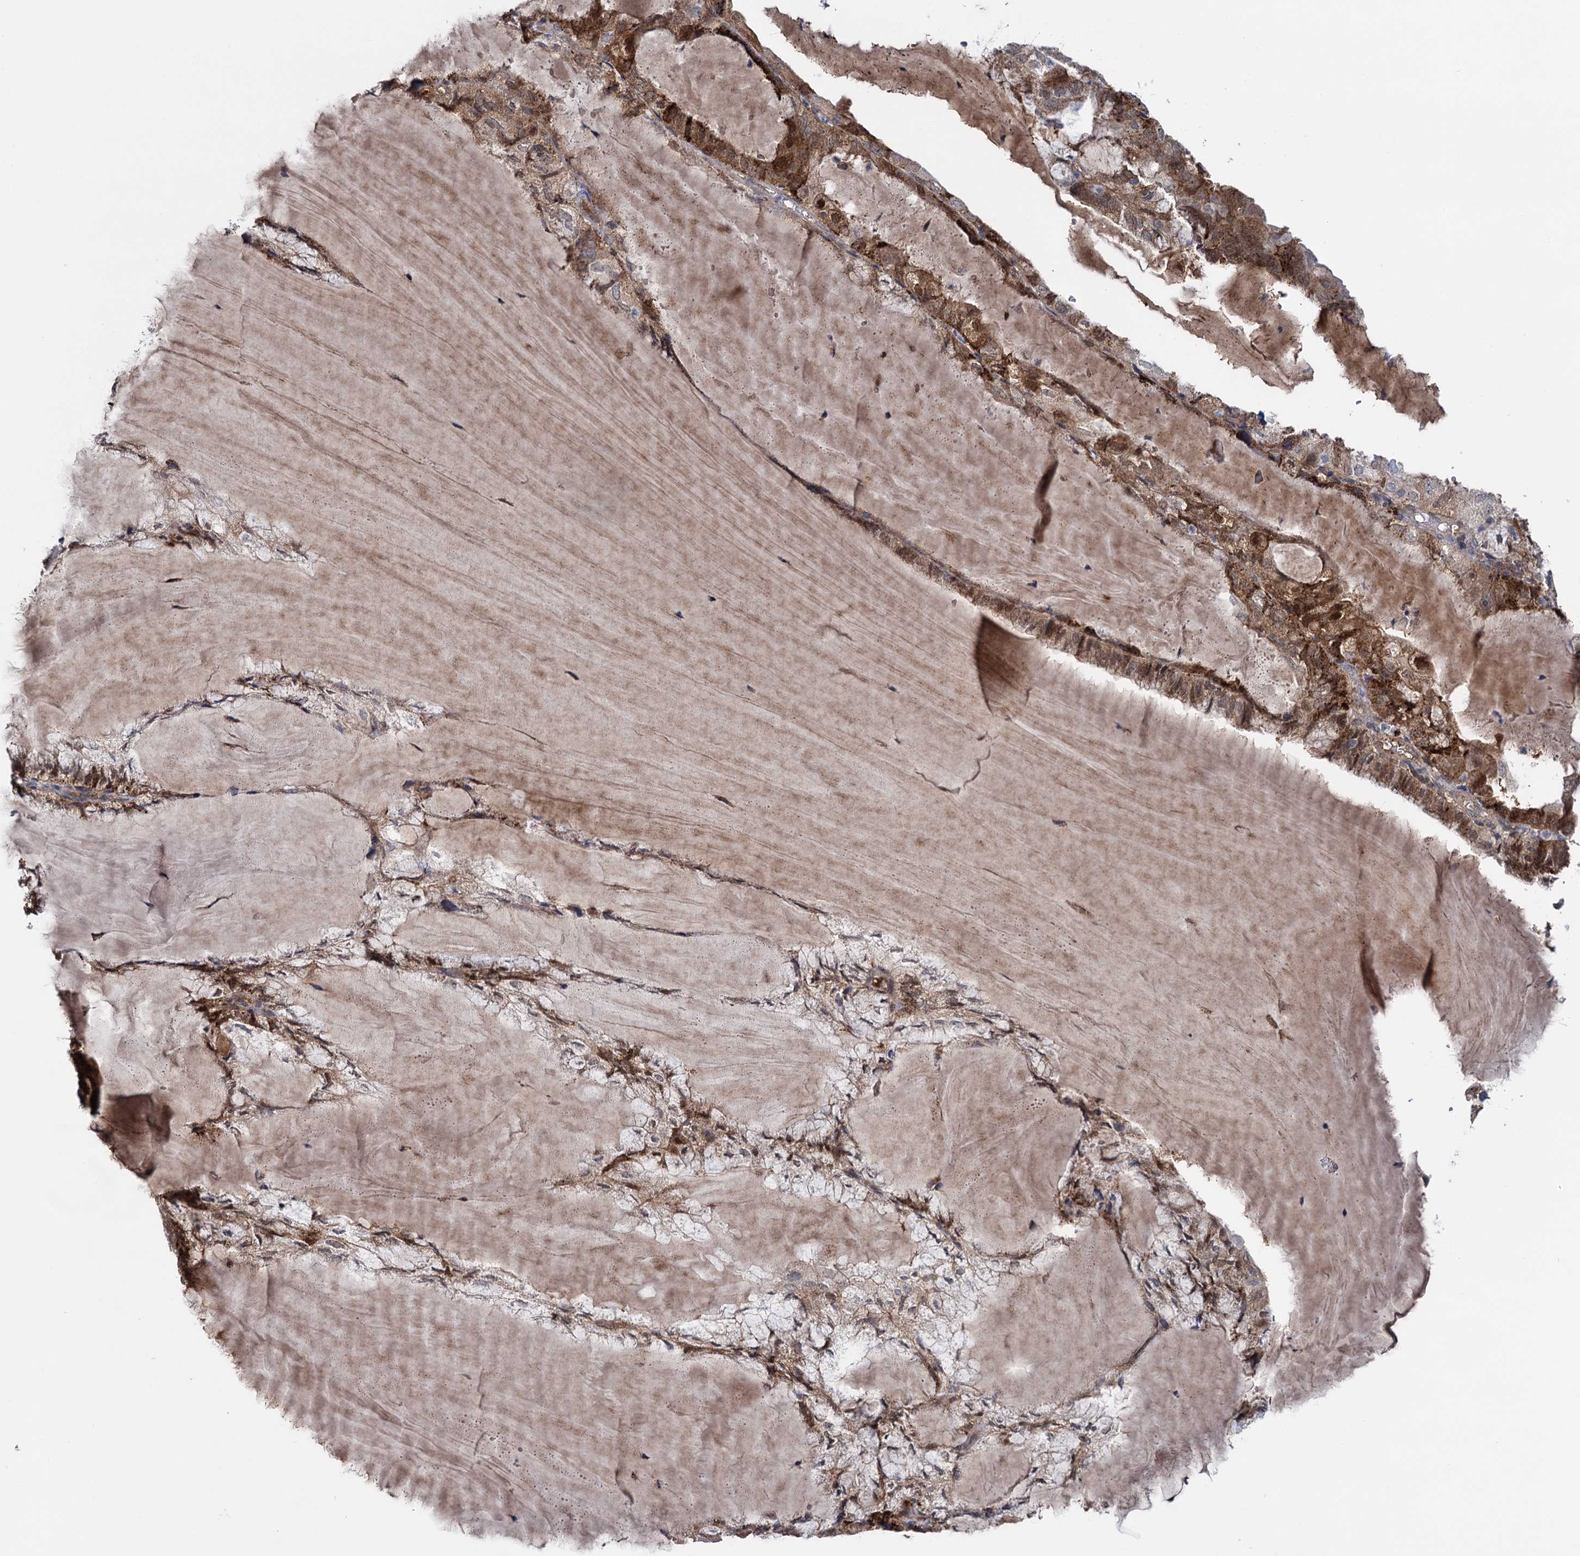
{"staining": {"intensity": "moderate", "quantity": ">75%", "location": "cytoplasmic/membranous,nuclear"}, "tissue": "endometrial cancer", "cell_type": "Tumor cells", "image_type": "cancer", "snomed": [{"axis": "morphology", "description": "Adenocarcinoma, NOS"}, {"axis": "topography", "description": "Endometrium"}], "caption": "A photomicrograph showing moderate cytoplasmic/membranous and nuclear positivity in approximately >75% of tumor cells in endometrial adenocarcinoma, as visualized by brown immunohistochemical staining.", "gene": "GLO1", "patient": {"sex": "female", "age": 81}}